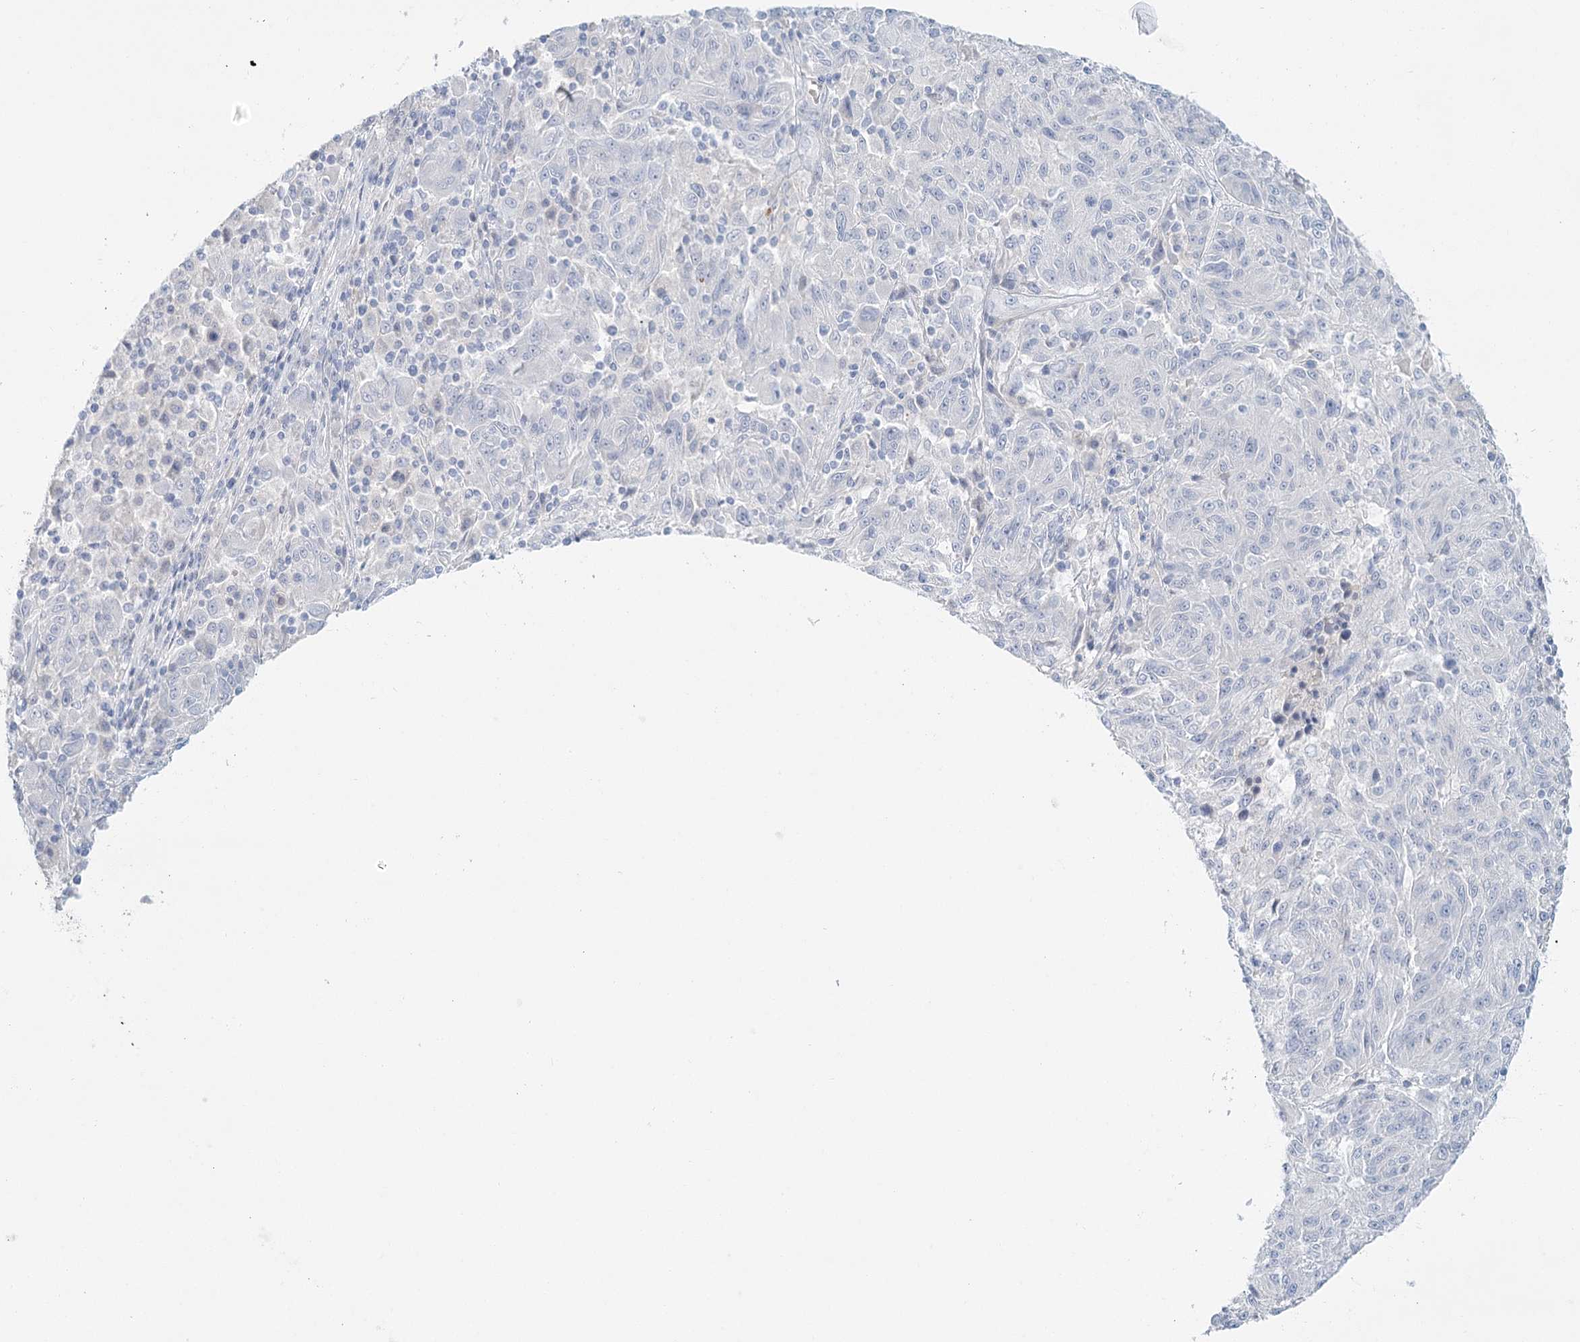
{"staining": {"intensity": "negative", "quantity": "none", "location": "none"}, "tissue": "melanoma", "cell_type": "Tumor cells", "image_type": "cancer", "snomed": [{"axis": "morphology", "description": "Malignant melanoma, NOS"}, {"axis": "topography", "description": "Skin"}], "caption": "This is an IHC histopathology image of human melanoma. There is no staining in tumor cells.", "gene": "DMGDH", "patient": {"sex": "male", "age": 53}}